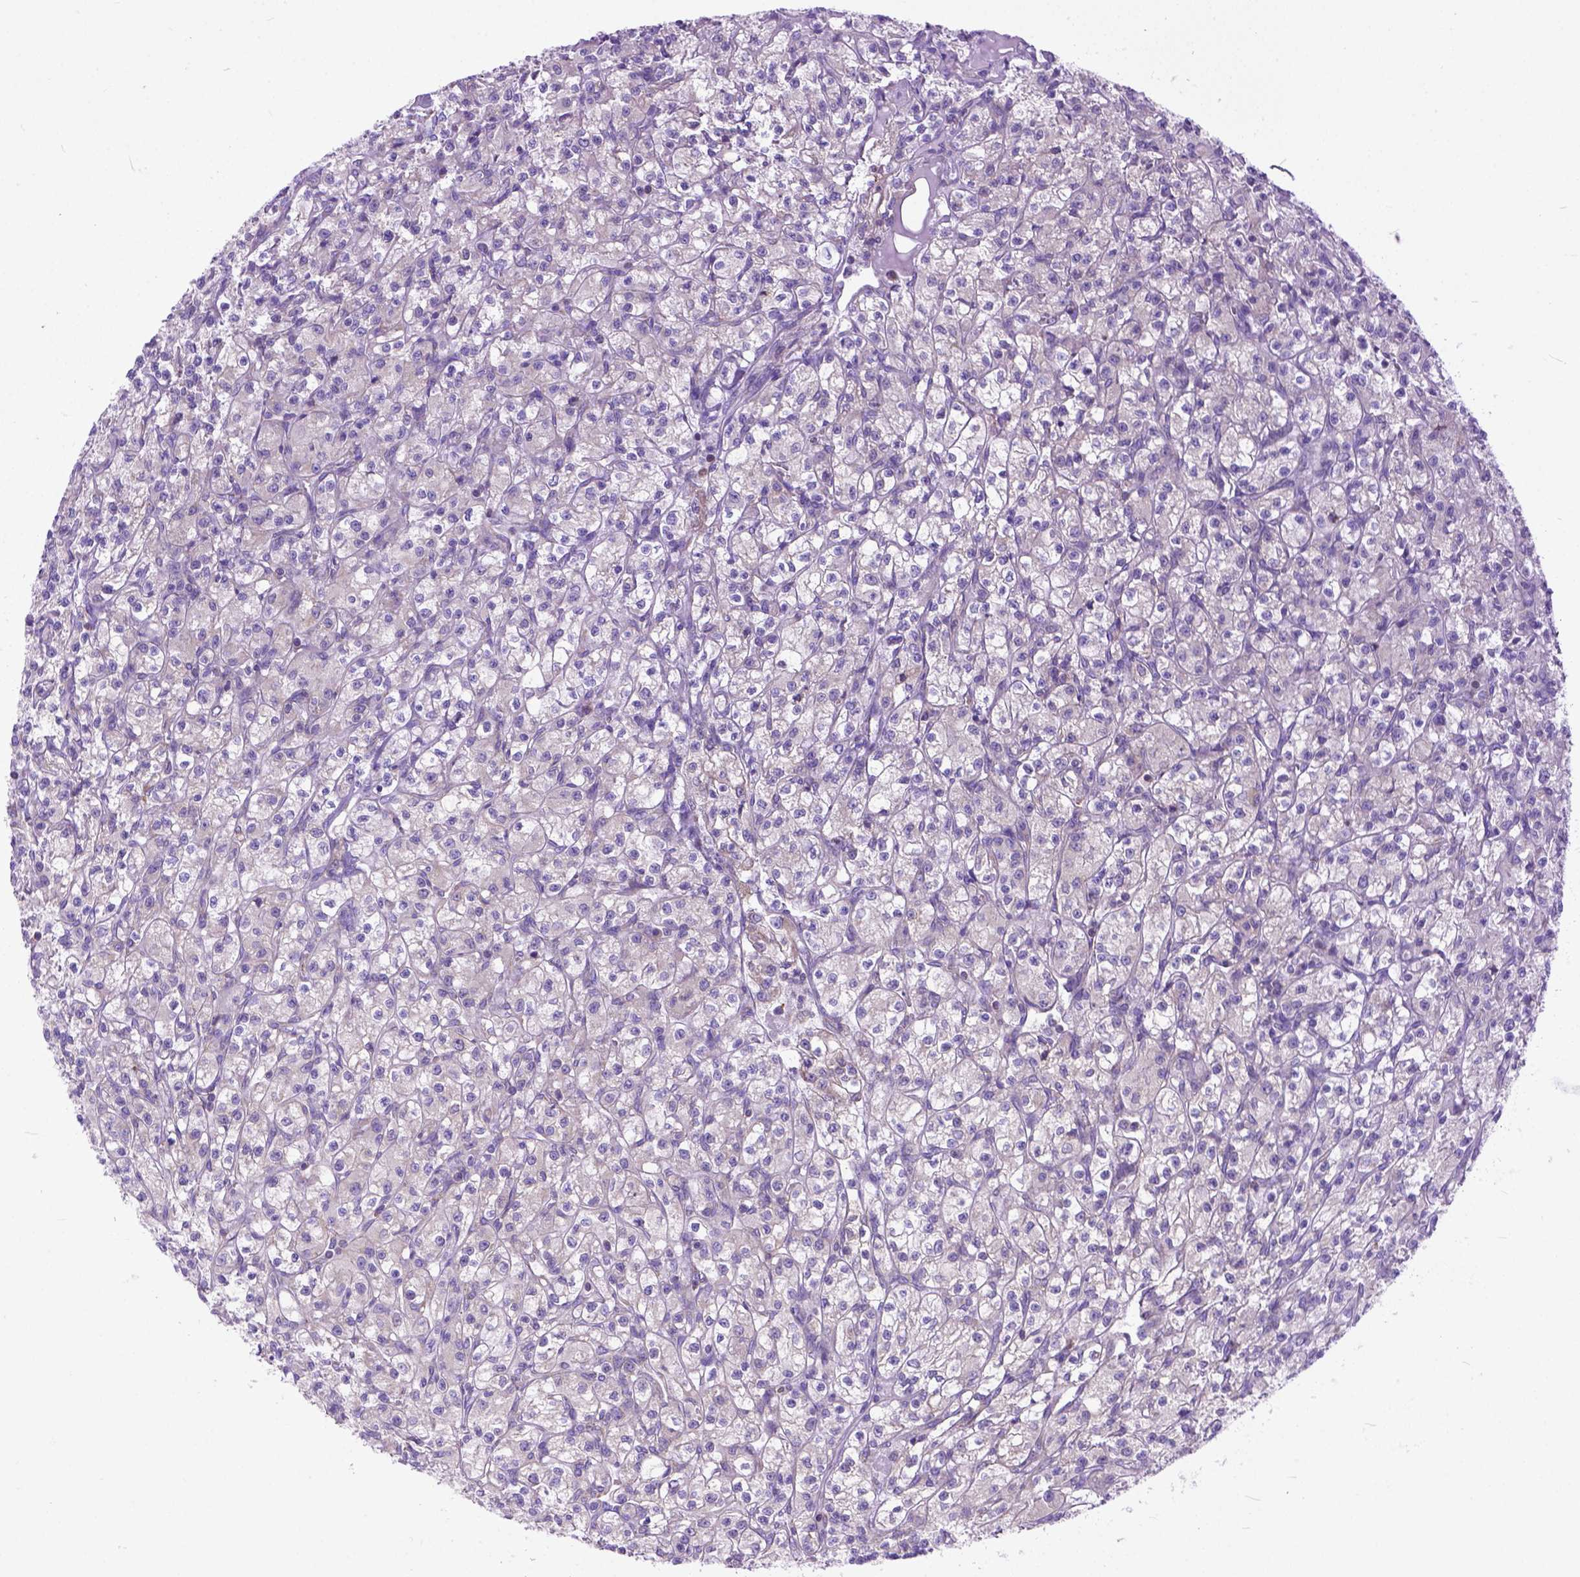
{"staining": {"intensity": "negative", "quantity": "none", "location": "none"}, "tissue": "renal cancer", "cell_type": "Tumor cells", "image_type": "cancer", "snomed": [{"axis": "morphology", "description": "Adenocarcinoma, NOS"}, {"axis": "topography", "description": "Kidney"}], "caption": "An immunohistochemistry micrograph of renal cancer is shown. There is no staining in tumor cells of renal cancer.", "gene": "PLK4", "patient": {"sex": "female", "age": 70}}